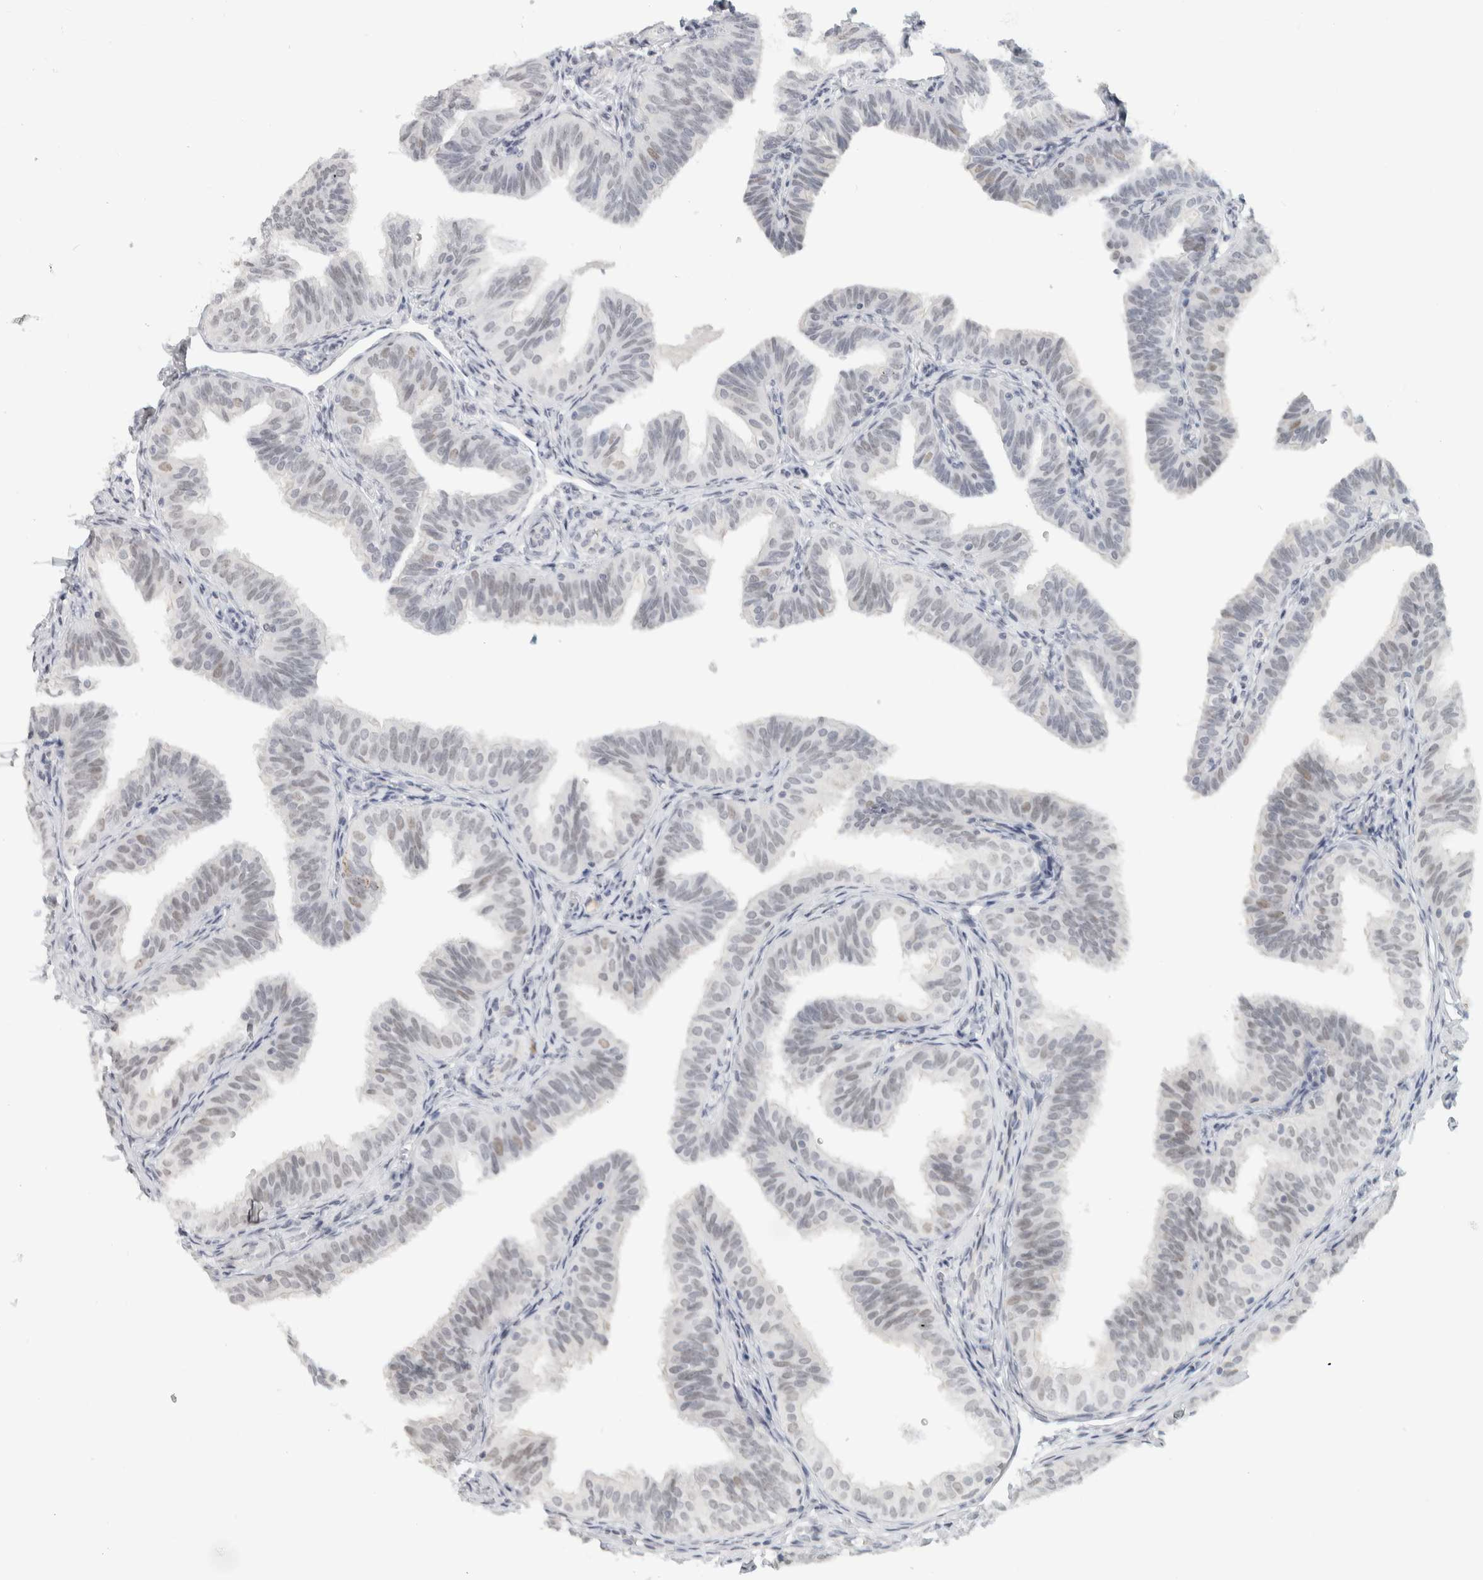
{"staining": {"intensity": "weak", "quantity": "<25%", "location": "nuclear"}, "tissue": "fallopian tube", "cell_type": "Glandular cells", "image_type": "normal", "snomed": [{"axis": "morphology", "description": "Normal tissue, NOS"}, {"axis": "topography", "description": "Fallopian tube"}], "caption": "High power microscopy photomicrograph of an IHC photomicrograph of normal fallopian tube, revealing no significant positivity in glandular cells.", "gene": "CDH17", "patient": {"sex": "female", "age": 35}}